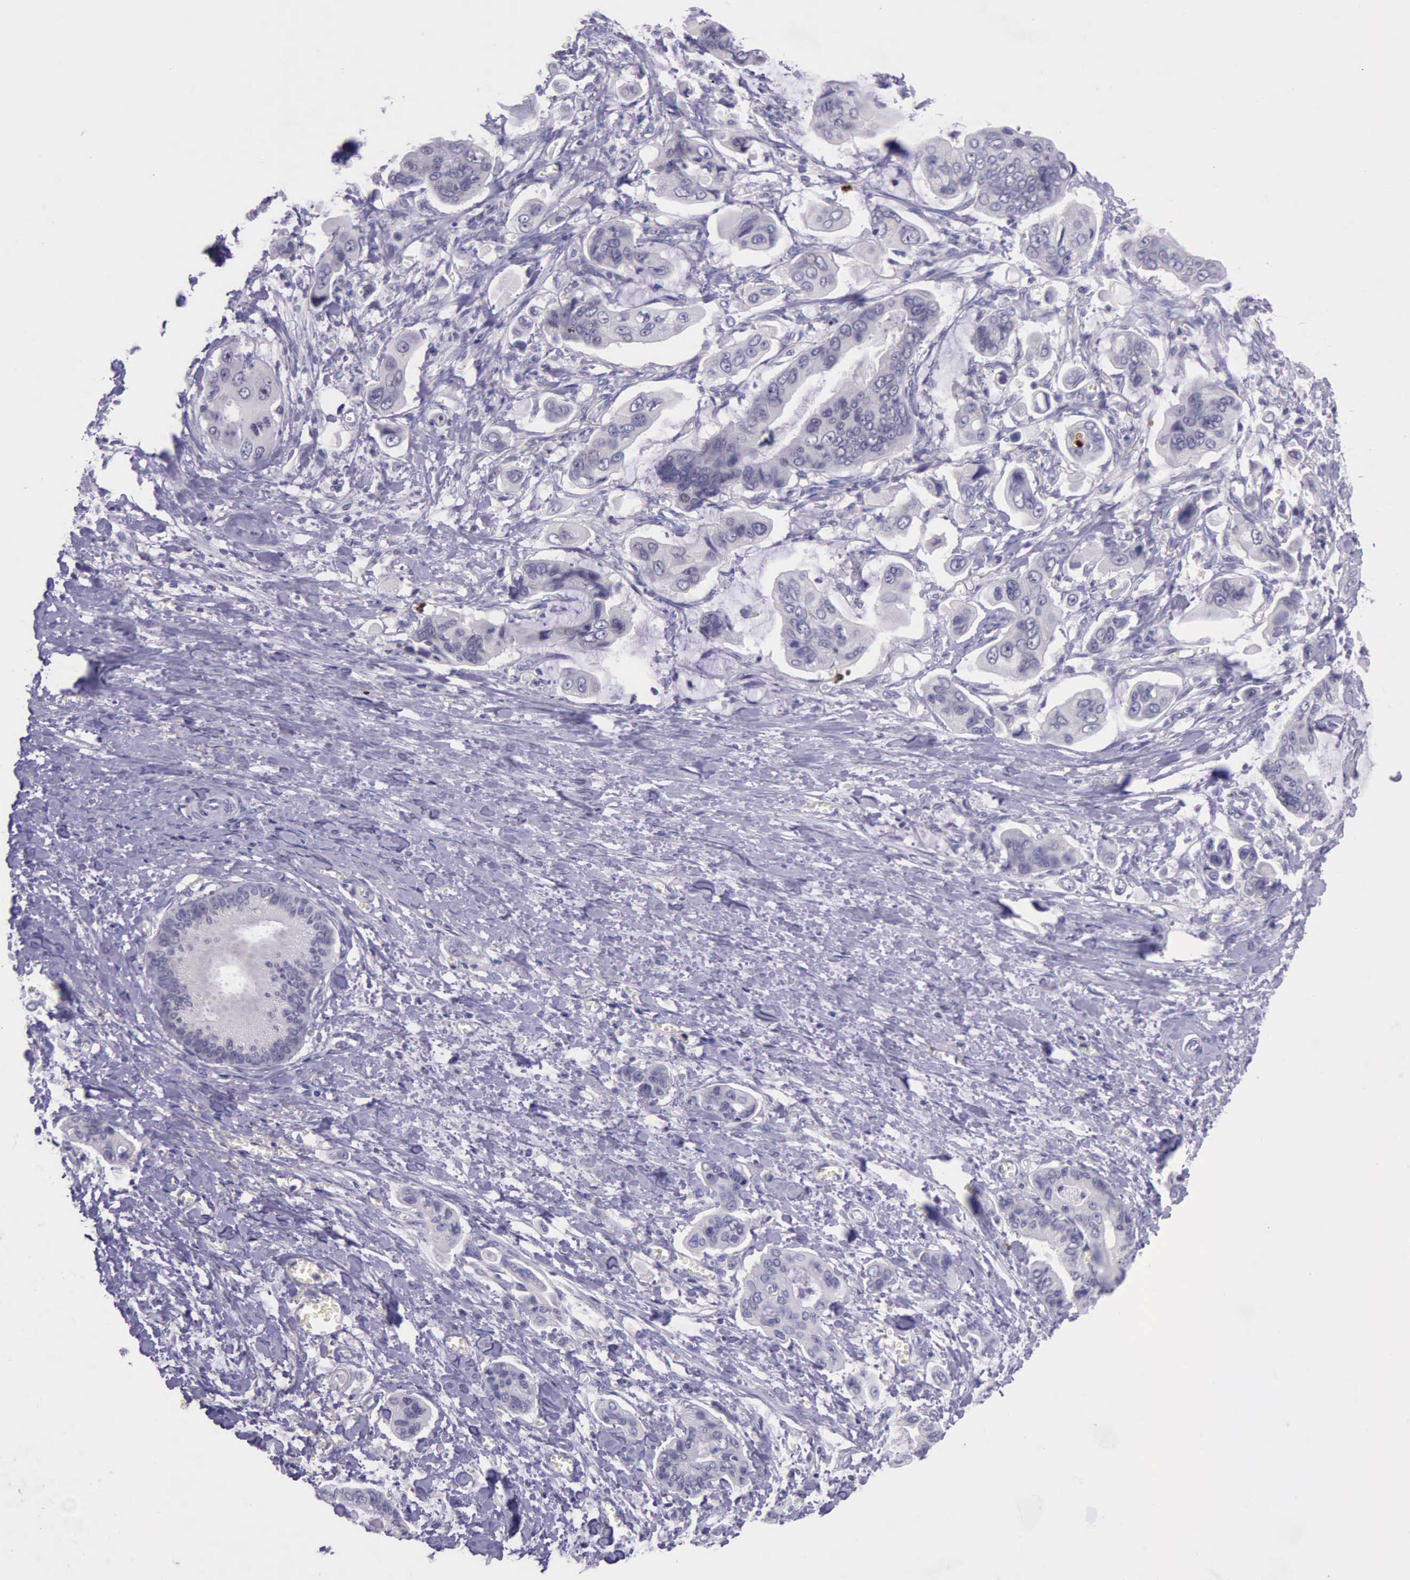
{"staining": {"intensity": "negative", "quantity": "none", "location": "none"}, "tissue": "stomach cancer", "cell_type": "Tumor cells", "image_type": "cancer", "snomed": [{"axis": "morphology", "description": "Adenocarcinoma, NOS"}, {"axis": "topography", "description": "Stomach, upper"}], "caption": "The histopathology image exhibits no staining of tumor cells in adenocarcinoma (stomach).", "gene": "PARP1", "patient": {"sex": "male", "age": 80}}